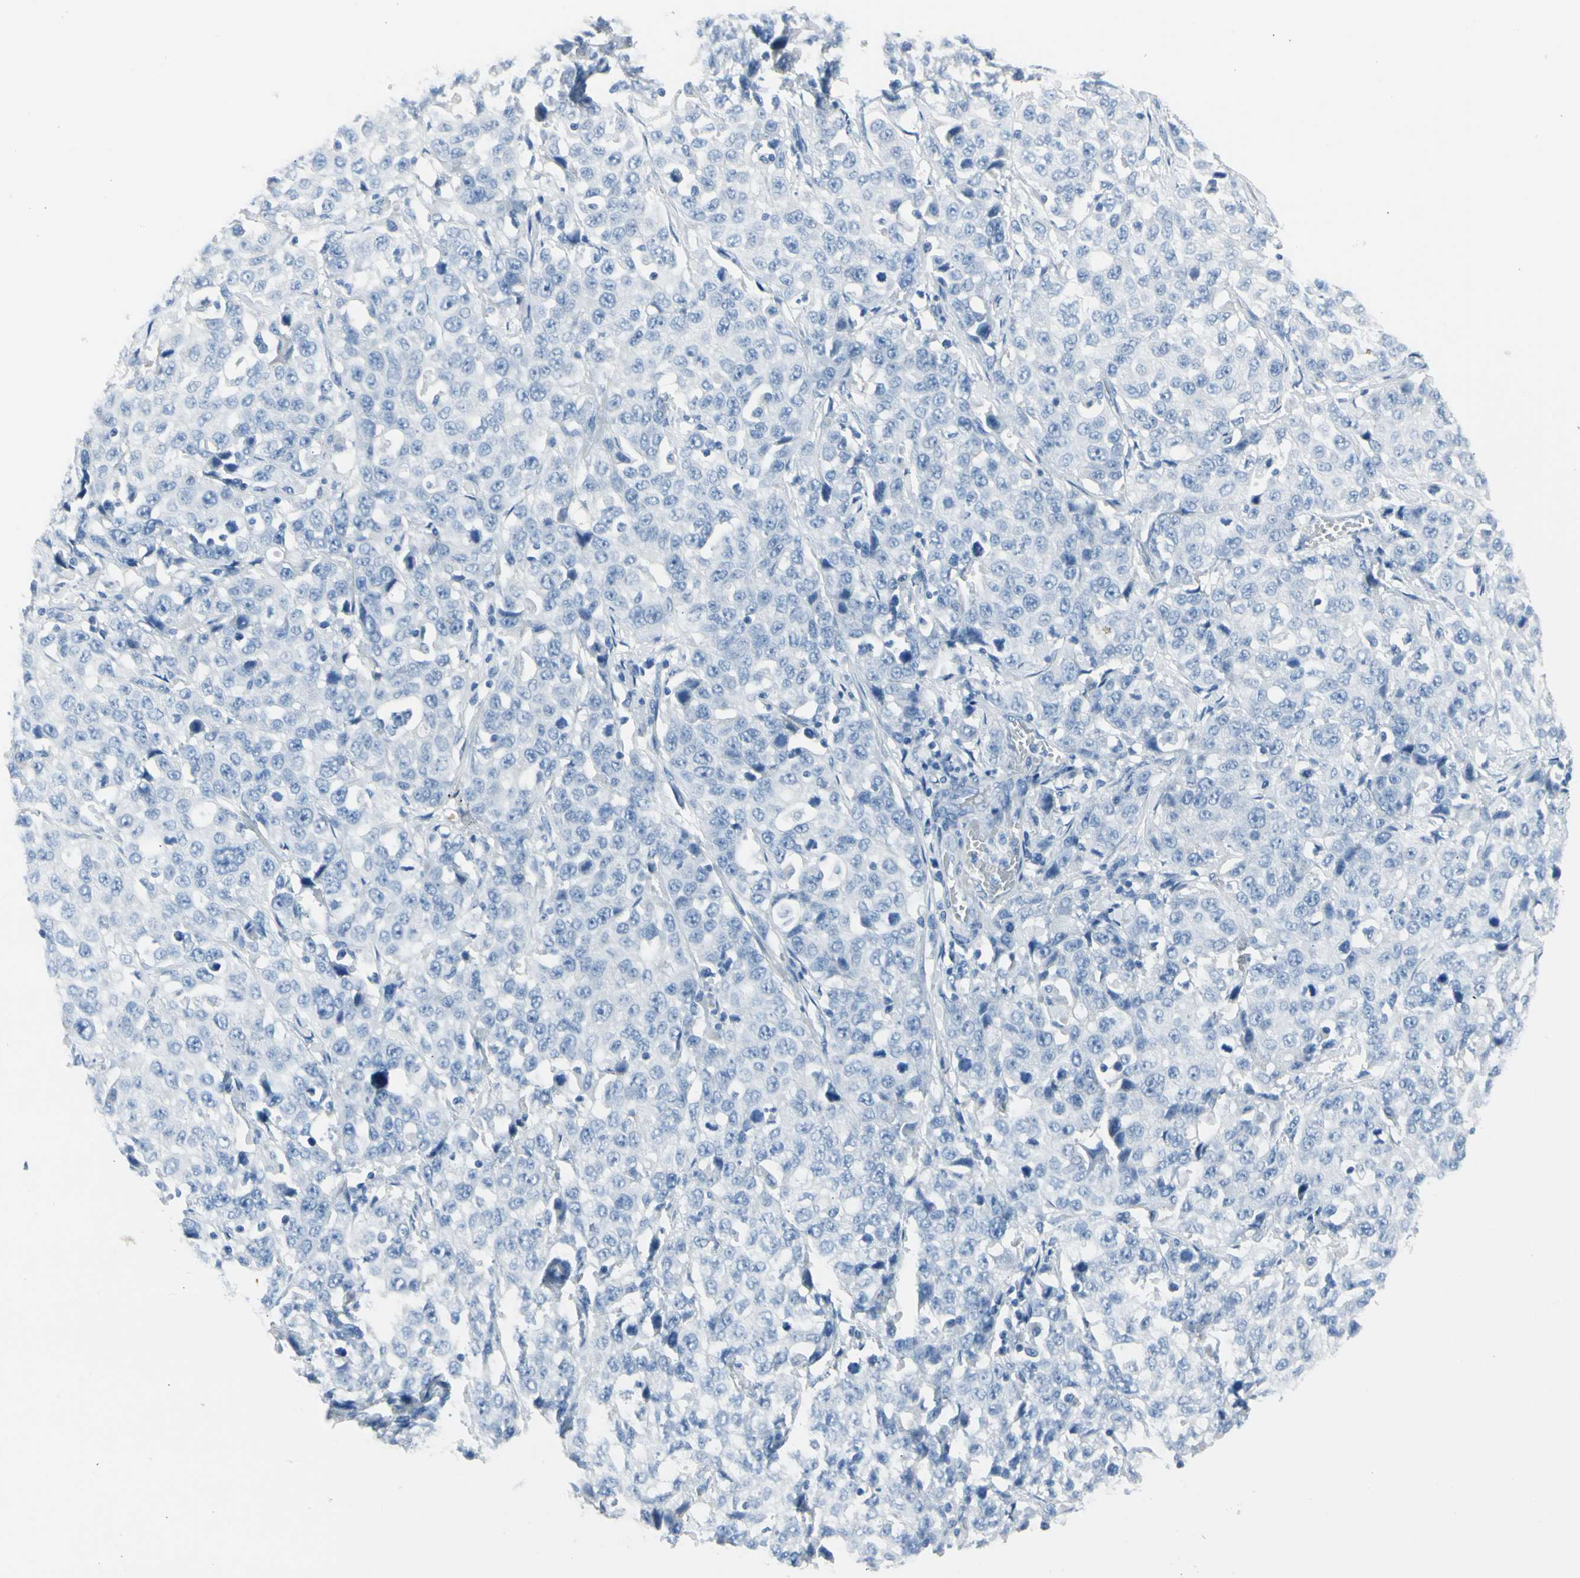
{"staining": {"intensity": "negative", "quantity": "none", "location": "none"}, "tissue": "stomach cancer", "cell_type": "Tumor cells", "image_type": "cancer", "snomed": [{"axis": "morphology", "description": "Normal tissue, NOS"}, {"axis": "morphology", "description": "Adenocarcinoma, NOS"}, {"axis": "topography", "description": "Stomach"}], "caption": "Immunohistochemical staining of human stomach cancer exhibits no significant staining in tumor cells. The staining was performed using DAB (3,3'-diaminobenzidine) to visualize the protein expression in brown, while the nuclei were stained in blue with hematoxylin (Magnification: 20x).", "gene": "TPO", "patient": {"sex": "male", "age": 48}}